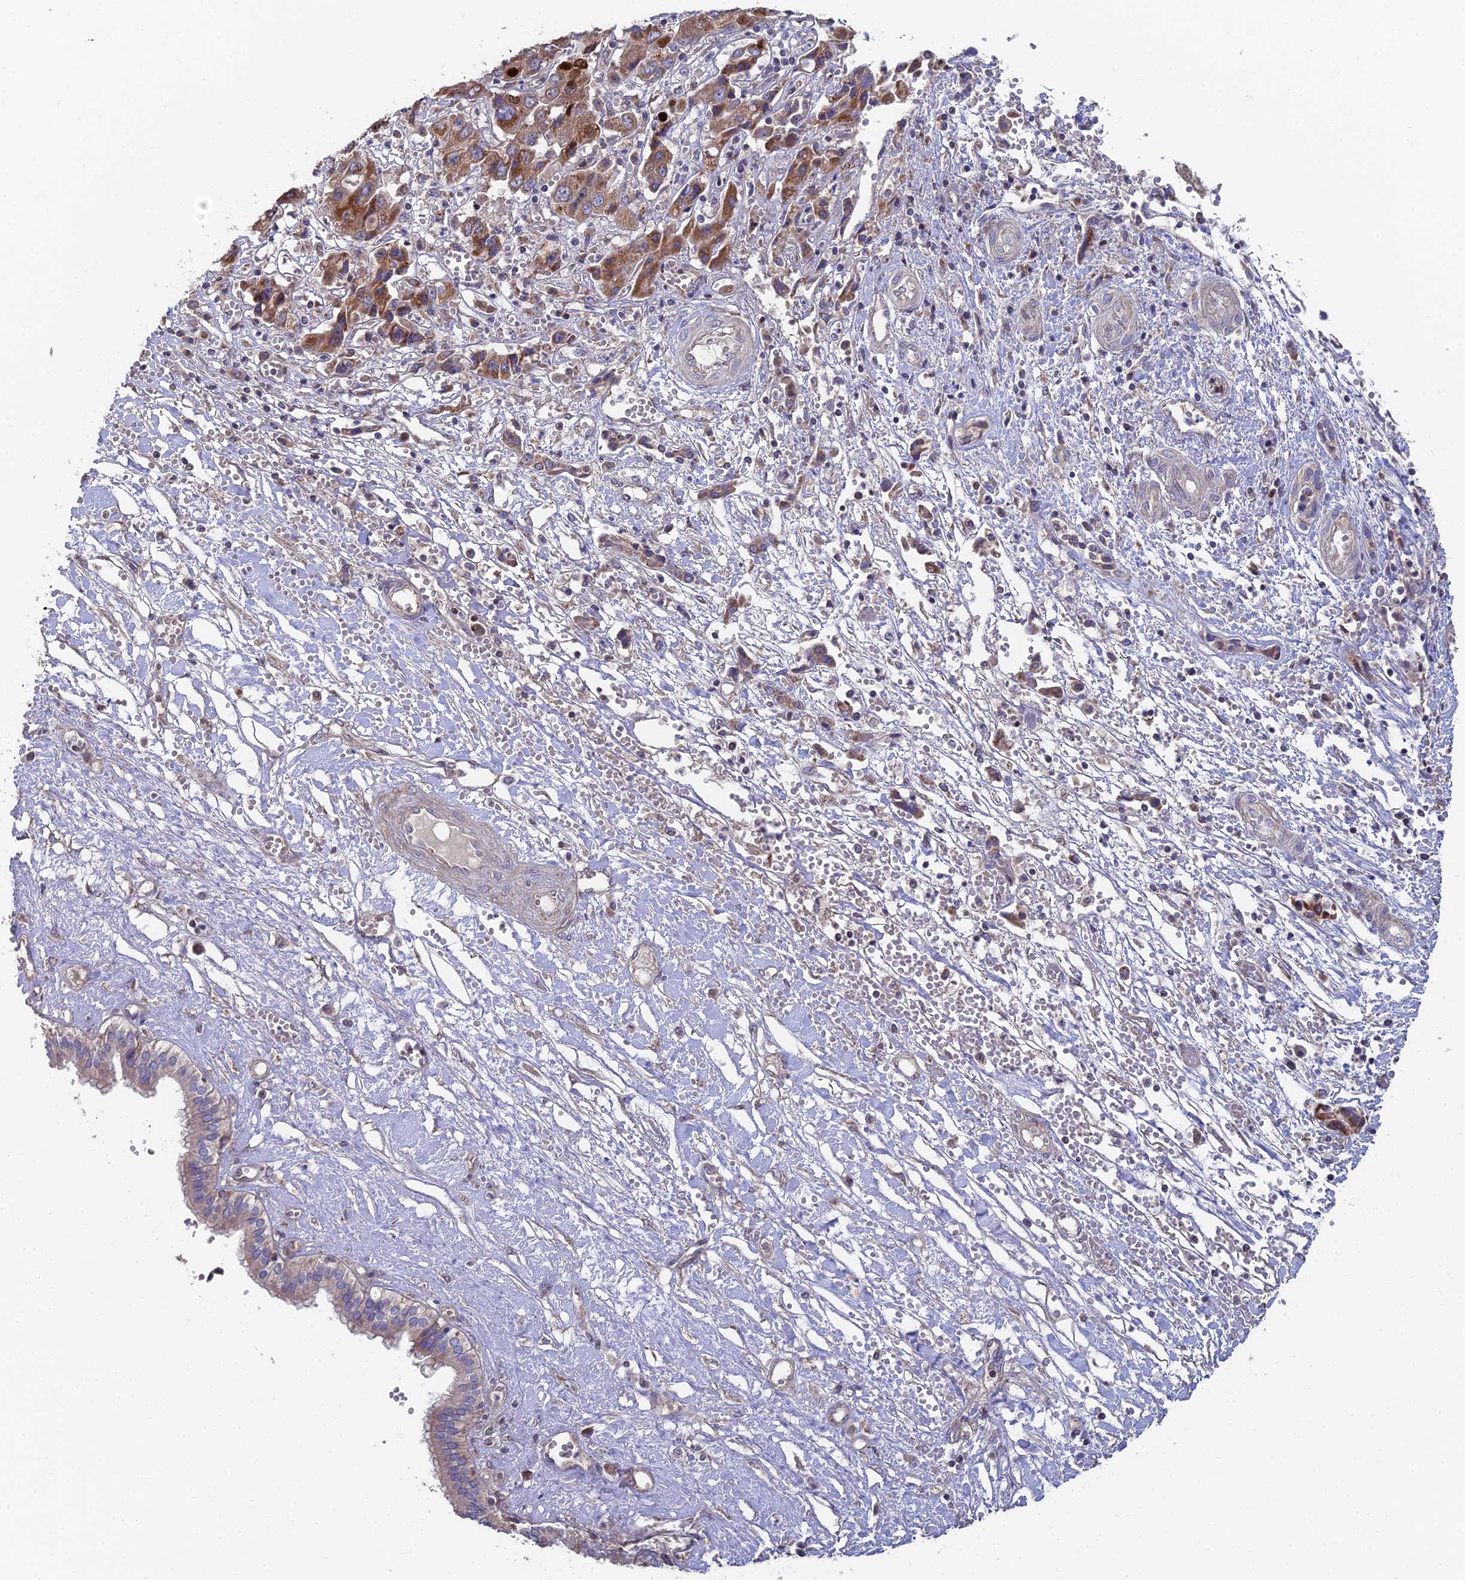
{"staining": {"intensity": "strong", "quantity": "<25%", "location": "cytoplasmic/membranous"}, "tissue": "liver cancer", "cell_type": "Tumor cells", "image_type": "cancer", "snomed": [{"axis": "morphology", "description": "Cholangiocarcinoma"}, {"axis": "topography", "description": "Liver"}], "caption": "The histopathology image displays a brown stain indicating the presence of a protein in the cytoplasmic/membranous of tumor cells in liver cancer (cholangiocarcinoma). (Stains: DAB (3,3'-diaminobenzidine) in brown, nuclei in blue, Microscopy: brightfield microscopy at high magnification).", "gene": "ECSIT", "patient": {"sex": "male", "age": 67}}